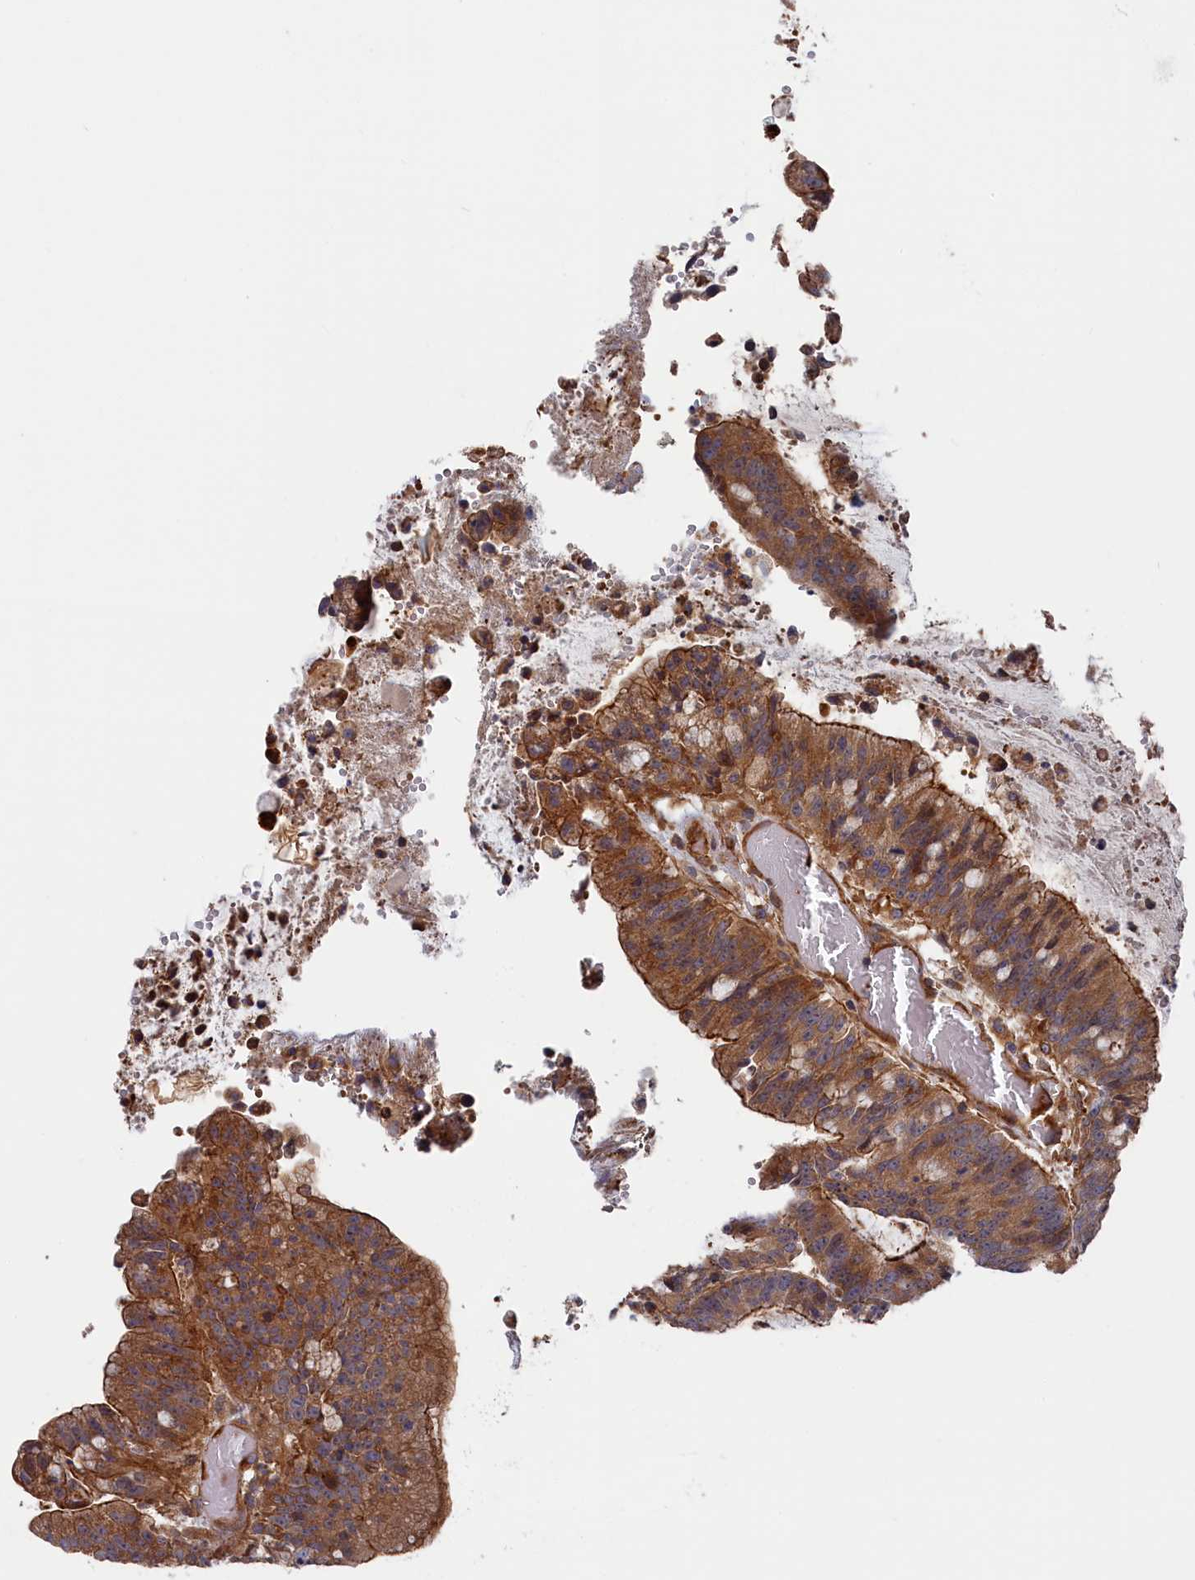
{"staining": {"intensity": "moderate", "quantity": ">75%", "location": "cytoplasmic/membranous"}, "tissue": "colorectal cancer", "cell_type": "Tumor cells", "image_type": "cancer", "snomed": [{"axis": "morphology", "description": "Adenocarcinoma, NOS"}, {"axis": "topography", "description": "Rectum"}], "caption": "Human colorectal cancer (adenocarcinoma) stained with a protein marker demonstrates moderate staining in tumor cells.", "gene": "LDHD", "patient": {"sex": "female", "age": 77}}